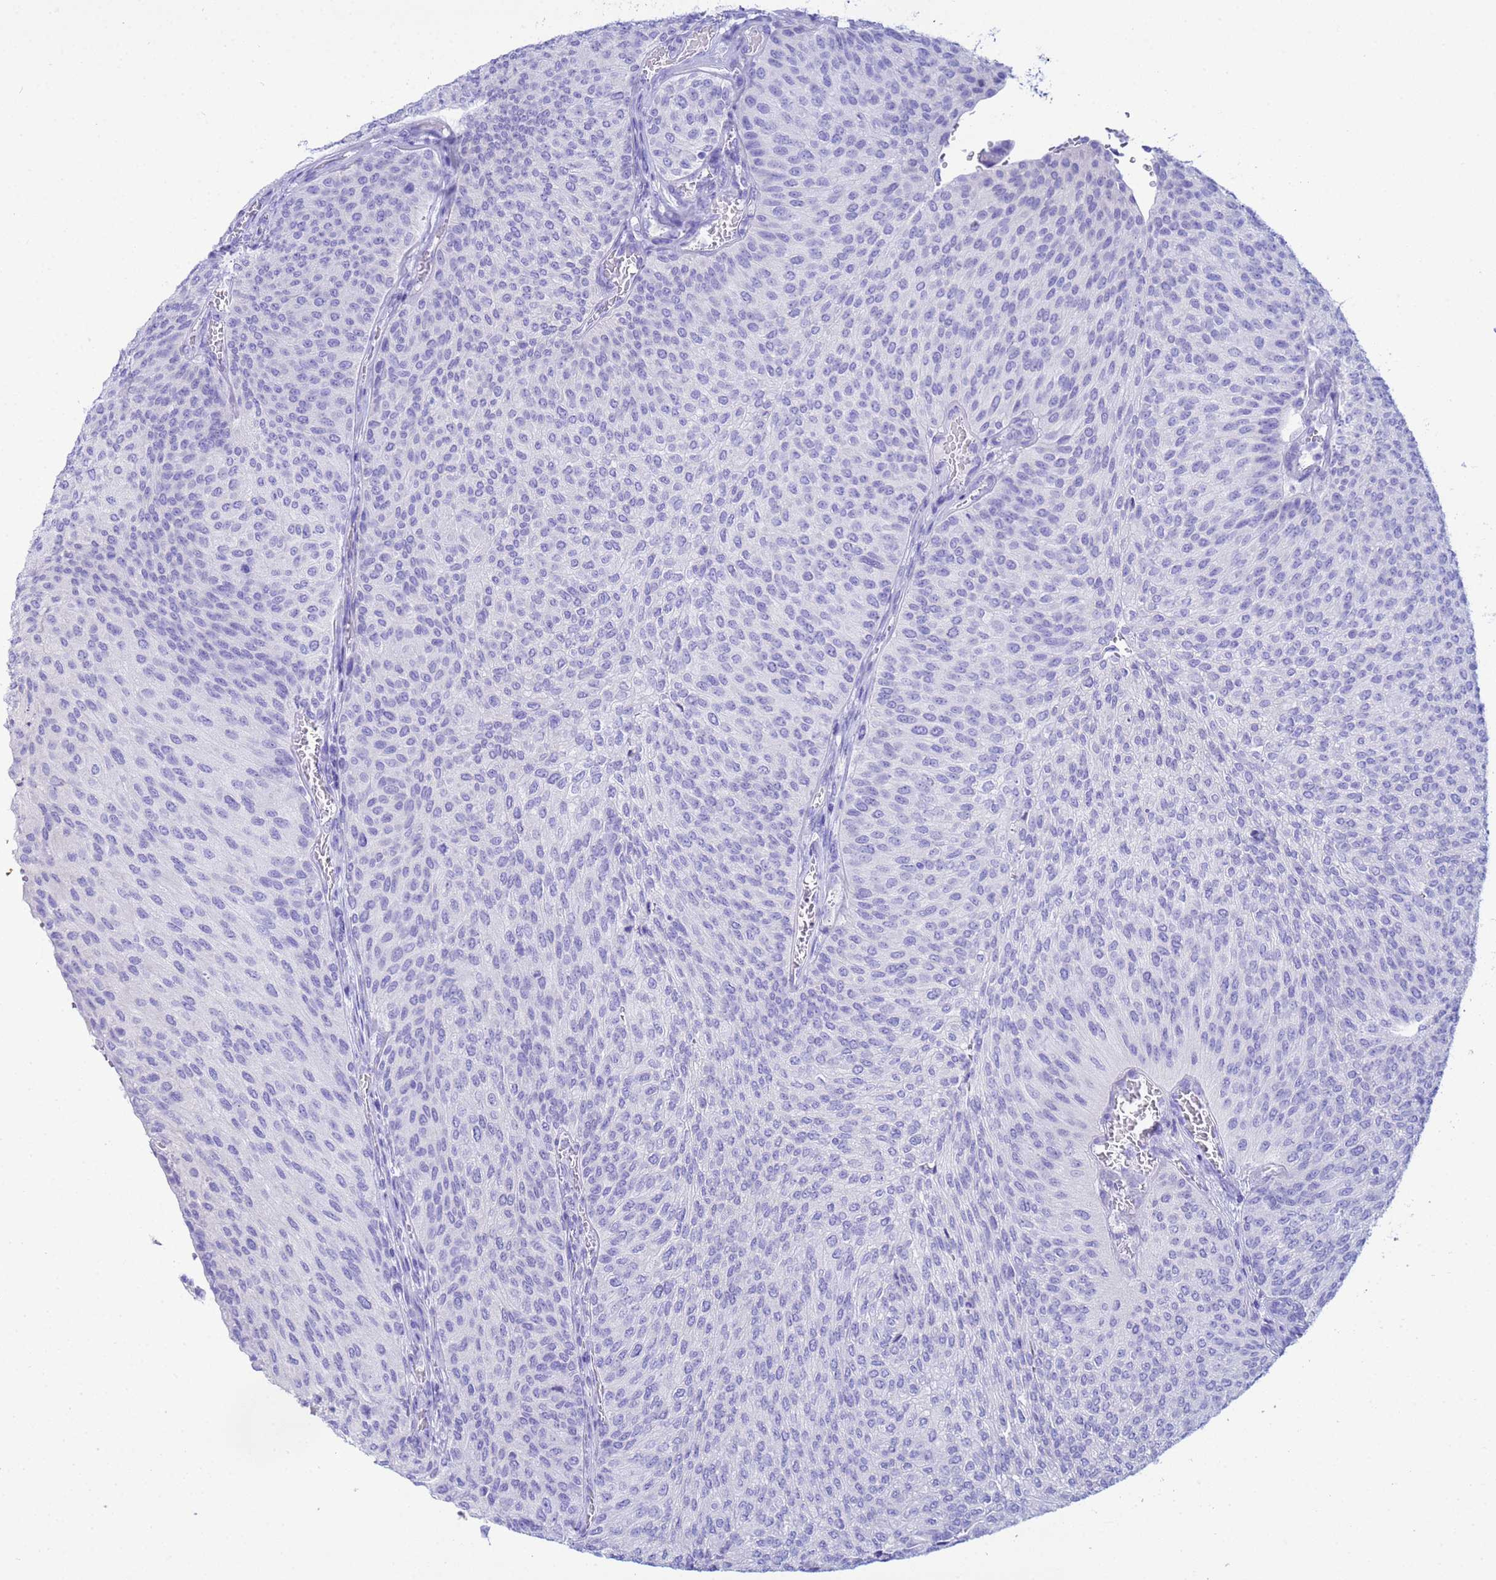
{"staining": {"intensity": "negative", "quantity": "none", "location": "none"}, "tissue": "urothelial cancer", "cell_type": "Tumor cells", "image_type": "cancer", "snomed": [{"axis": "morphology", "description": "Urothelial carcinoma, High grade"}, {"axis": "topography", "description": "Urinary bladder"}], "caption": "Immunohistochemical staining of human high-grade urothelial carcinoma reveals no significant expression in tumor cells.", "gene": "AQP12A", "patient": {"sex": "female", "age": 79}}